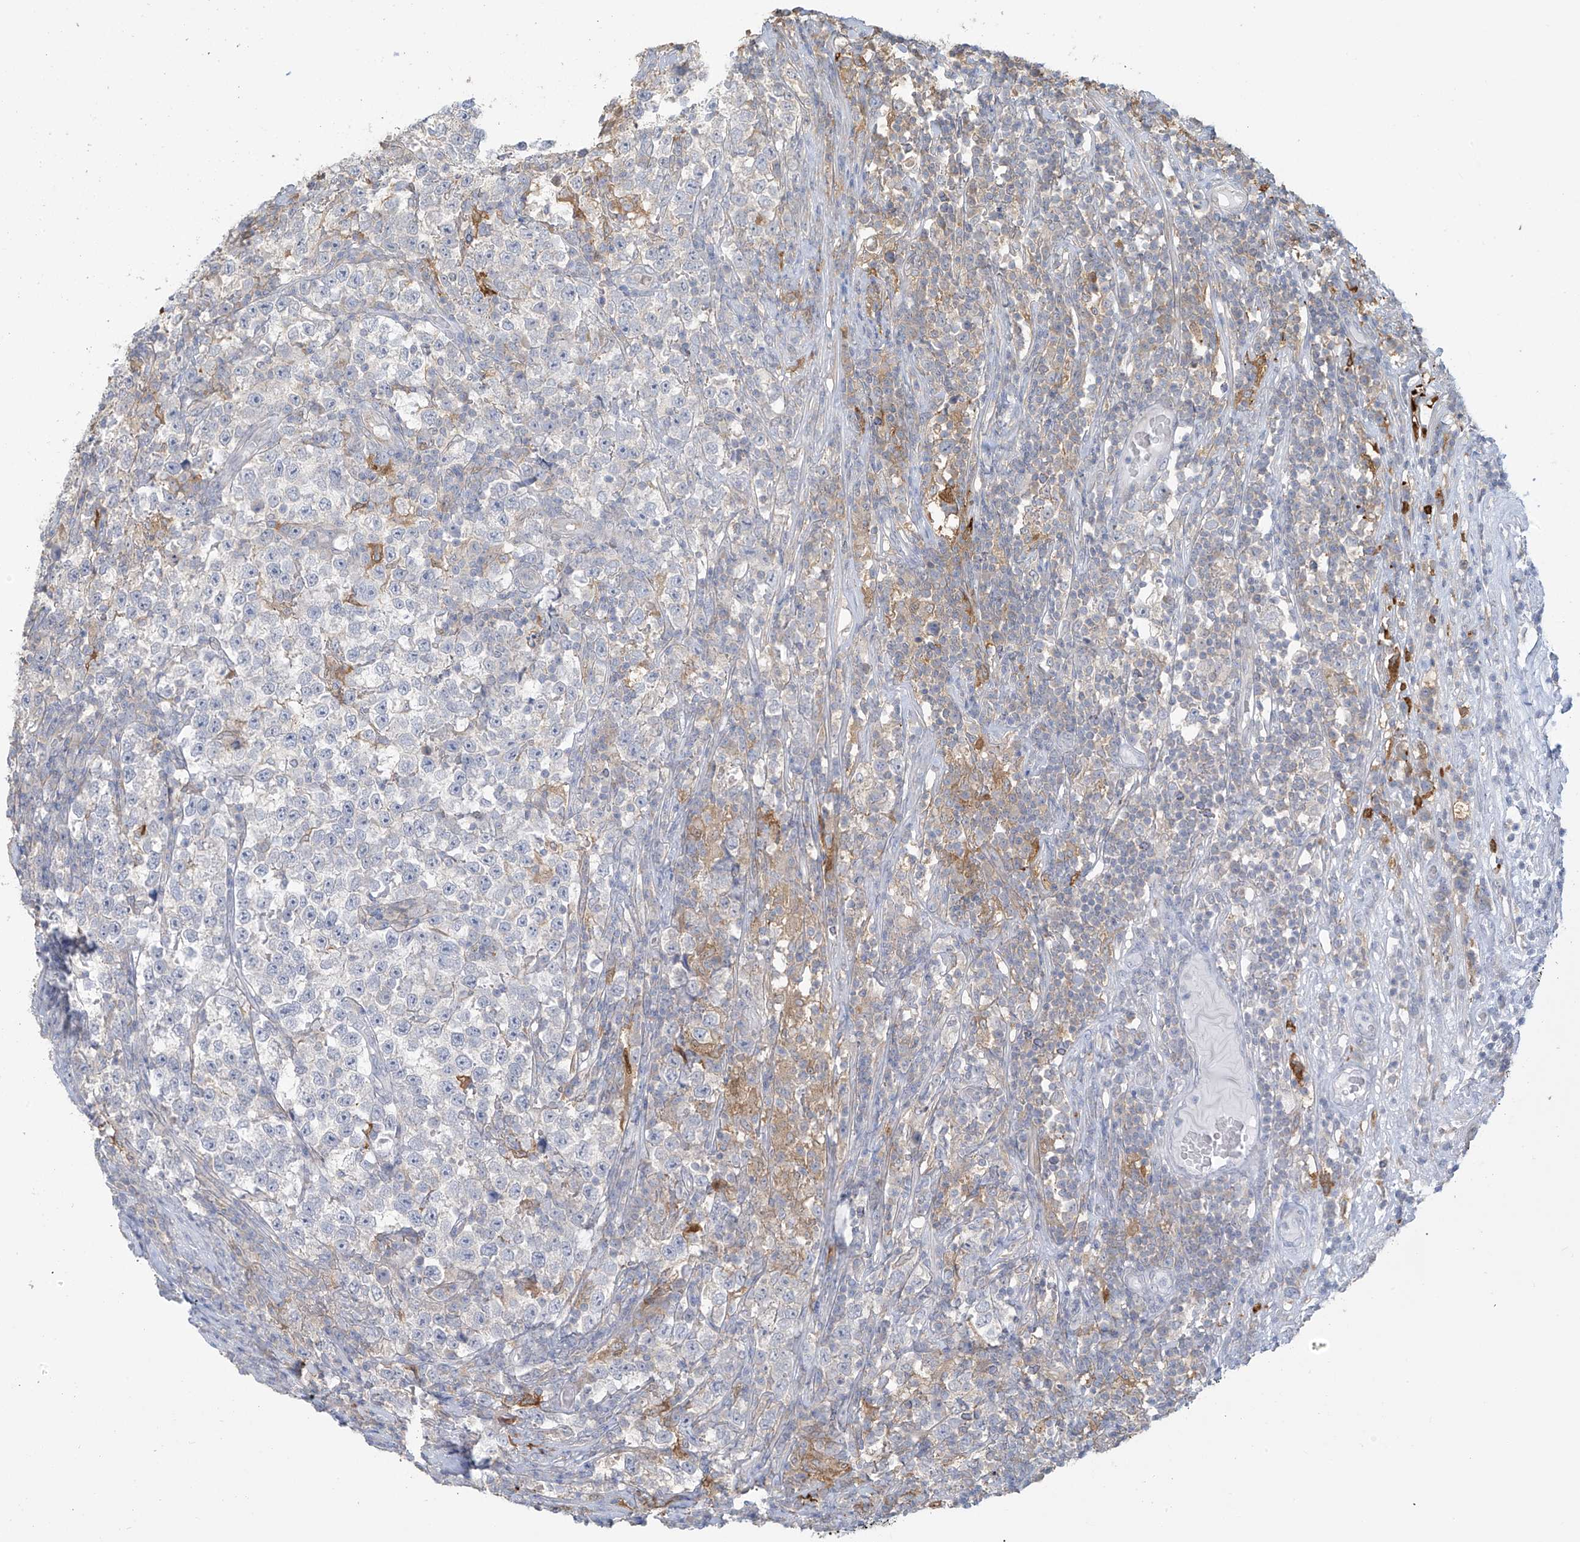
{"staining": {"intensity": "negative", "quantity": "none", "location": "none"}, "tissue": "testis cancer", "cell_type": "Tumor cells", "image_type": "cancer", "snomed": [{"axis": "morphology", "description": "Normal tissue, NOS"}, {"axis": "morphology", "description": "Seminoma, NOS"}, {"axis": "topography", "description": "Testis"}], "caption": "Seminoma (testis) was stained to show a protein in brown. There is no significant staining in tumor cells.", "gene": "TAGAP", "patient": {"sex": "male", "age": 43}}